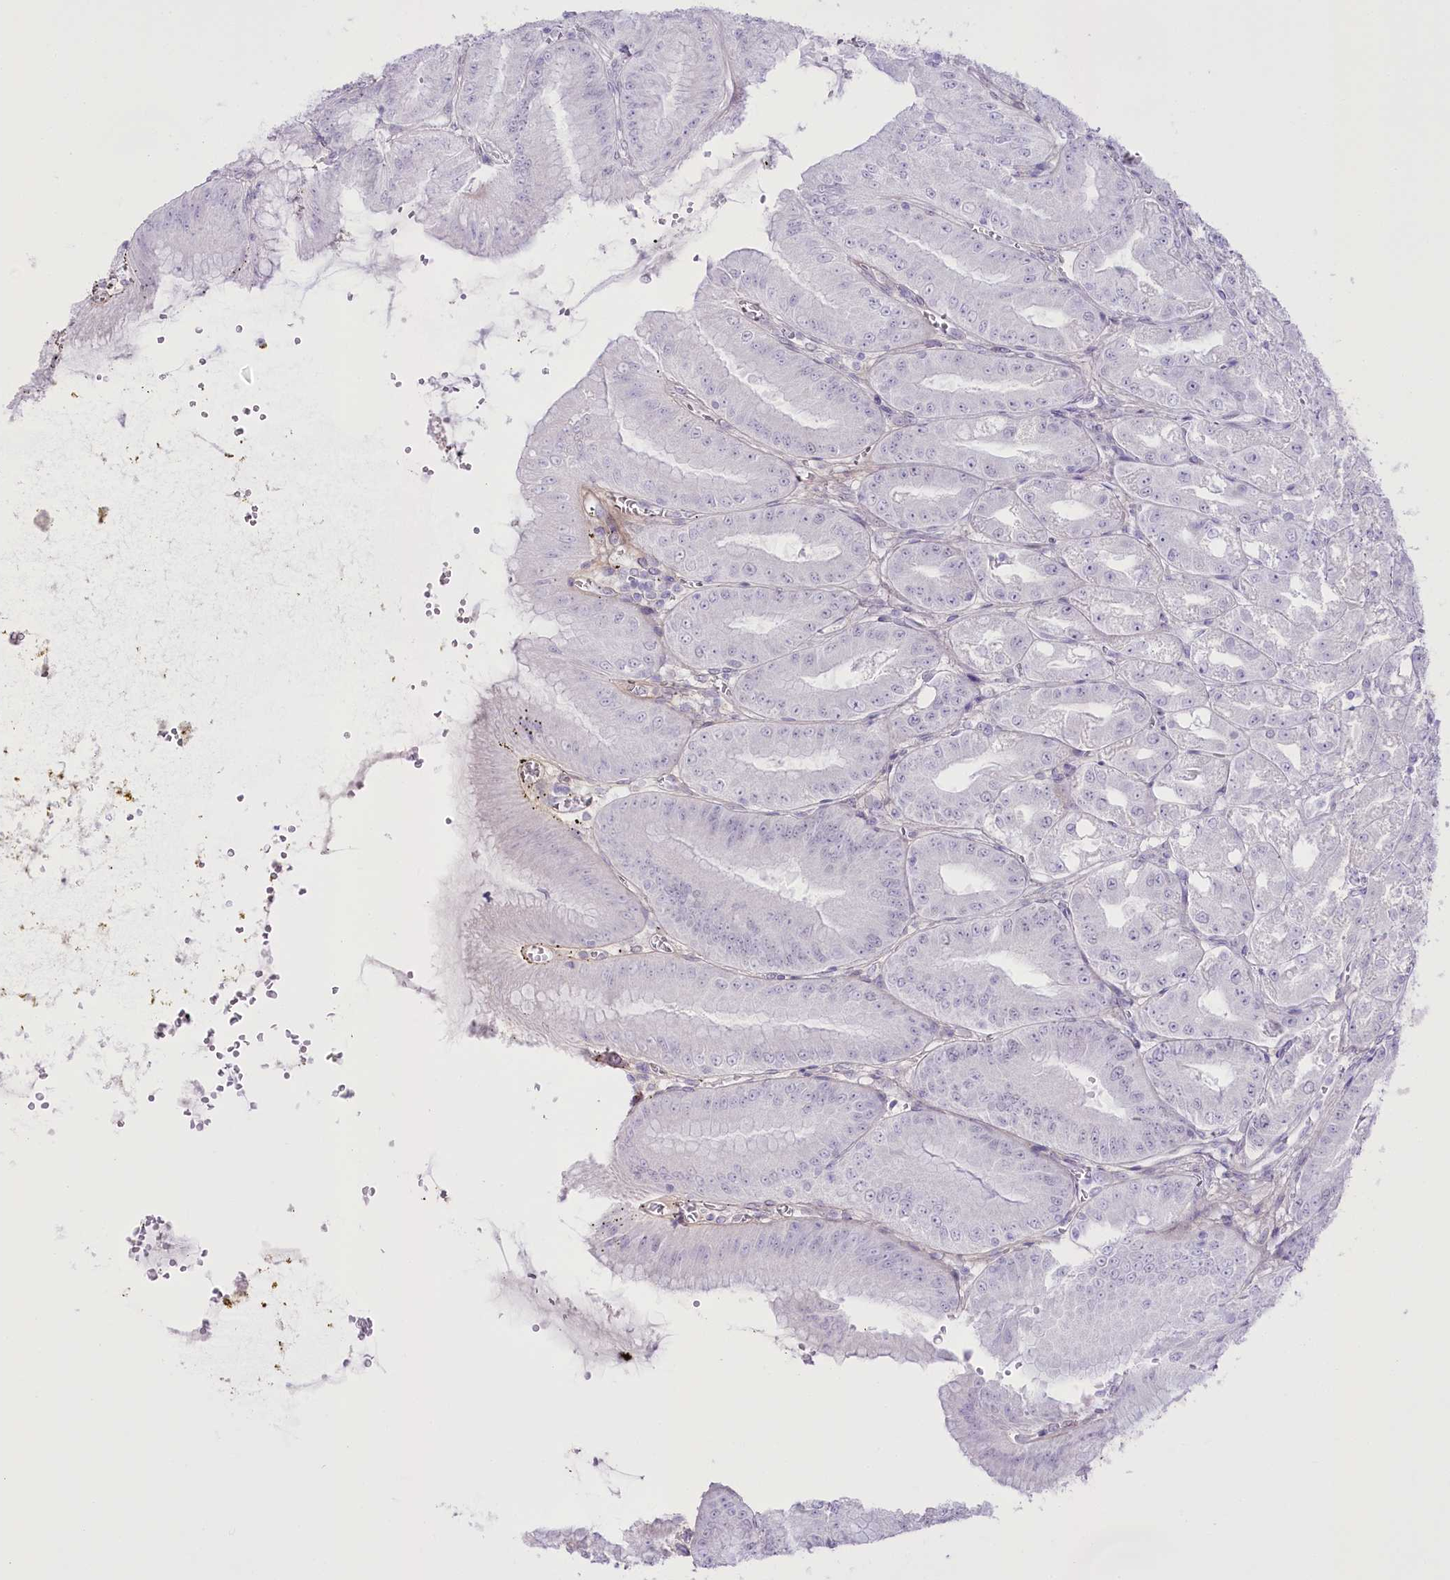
{"staining": {"intensity": "negative", "quantity": "none", "location": "none"}, "tissue": "stomach", "cell_type": "Glandular cells", "image_type": "normal", "snomed": [{"axis": "morphology", "description": "Normal tissue, NOS"}, {"axis": "topography", "description": "Stomach, upper"}, {"axis": "topography", "description": "Stomach, lower"}], "caption": "DAB (3,3'-diaminobenzidine) immunohistochemical staining of benign stomach exhibits no significant staining in glandular cells.", "gene": "SLC39A10", "patient": {"sex": "male", "age": 71}}